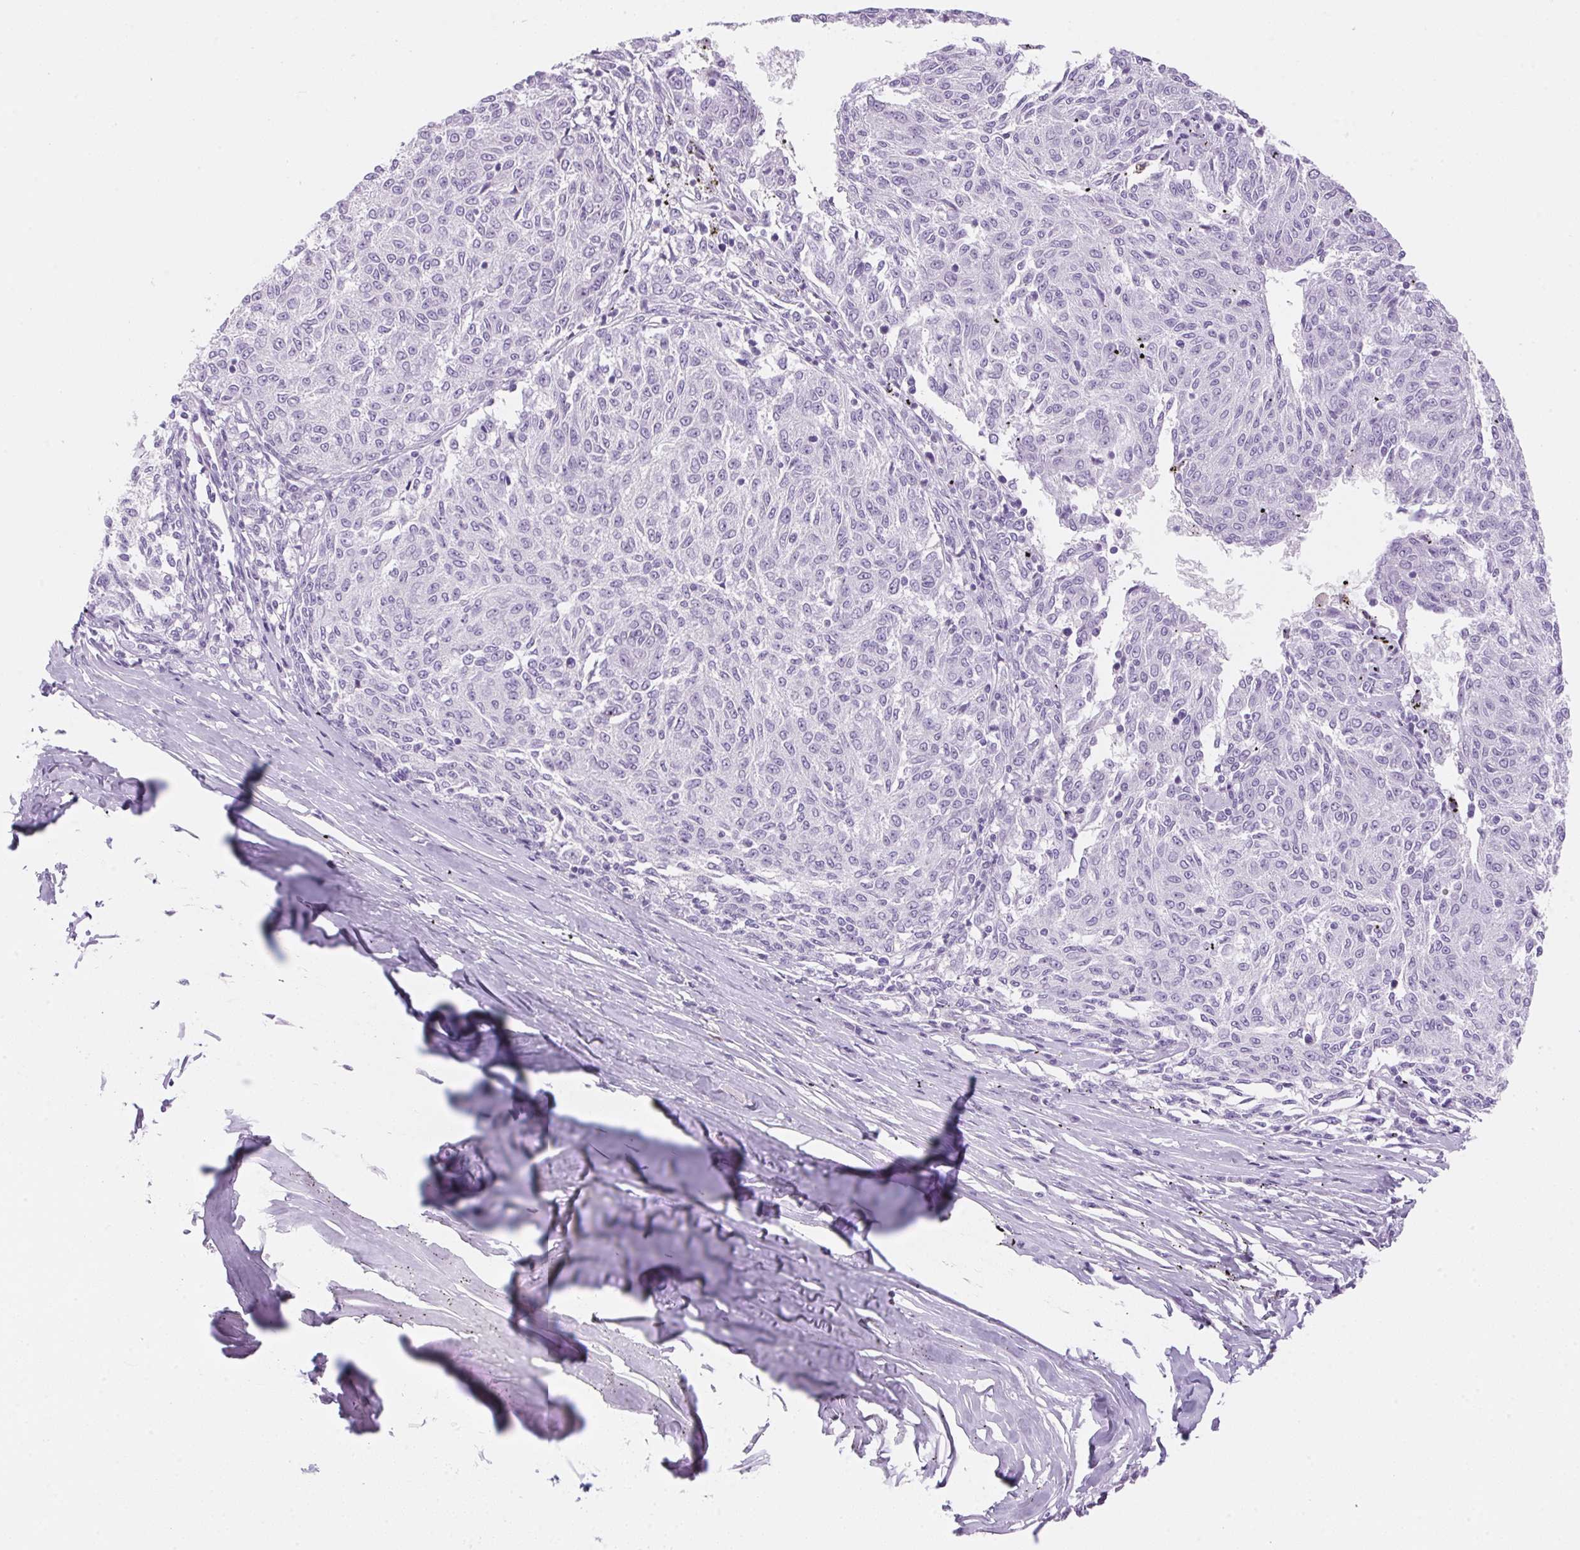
{"staining": {"intensity": "negative", "quantity": "none", "location": "none"}, "tissue": "melanoma", "cell_type": "Tumor cells", "image_type": "cancer", "snomed": [{"axis": "morphology", "description": "Malignant melanoma, NOS"}, {"axis": "topography", "description": "Skin"}], "caption": "Tumor cells show no significant positivity in malignant melanoma.", "gene": "DHCR24", "patient": {"sex": "female", "age": 72}}